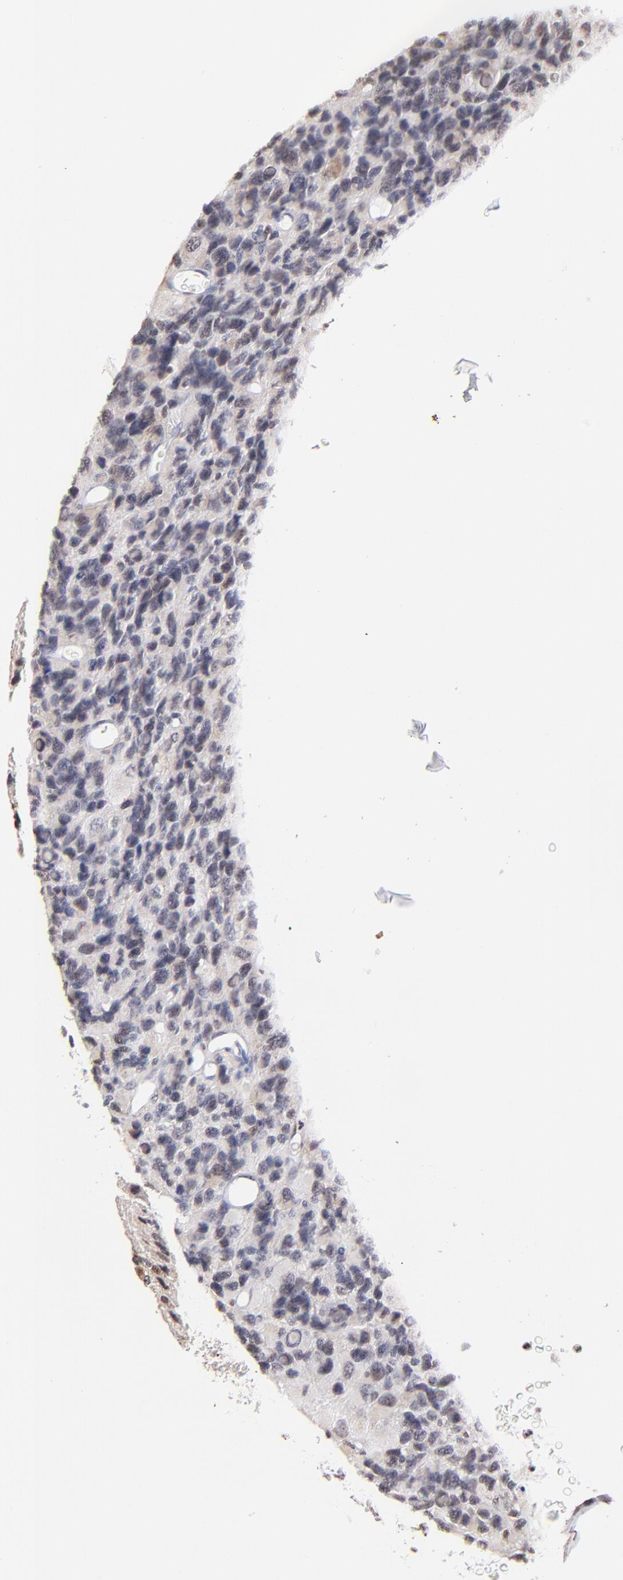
{"staining": {"intensity": "weak", "quantity": "<25%", "location": "cytoplasmic/membranous,nuclear"}, "tissue": "glioma", "cell_type": "Tumor cells", "image_type": "cancer", "snomed": [{"axis": "morphology", "description": "Glioma, malignant, High grade"}, {"axis": "topography", "description": "Brain"}], "caption": "Image shows no significant protein staining in tumor cells of malignant glioma (high-grade).", "gene": "ZNF670", "patient": {"sex": "male", "age": 77}}